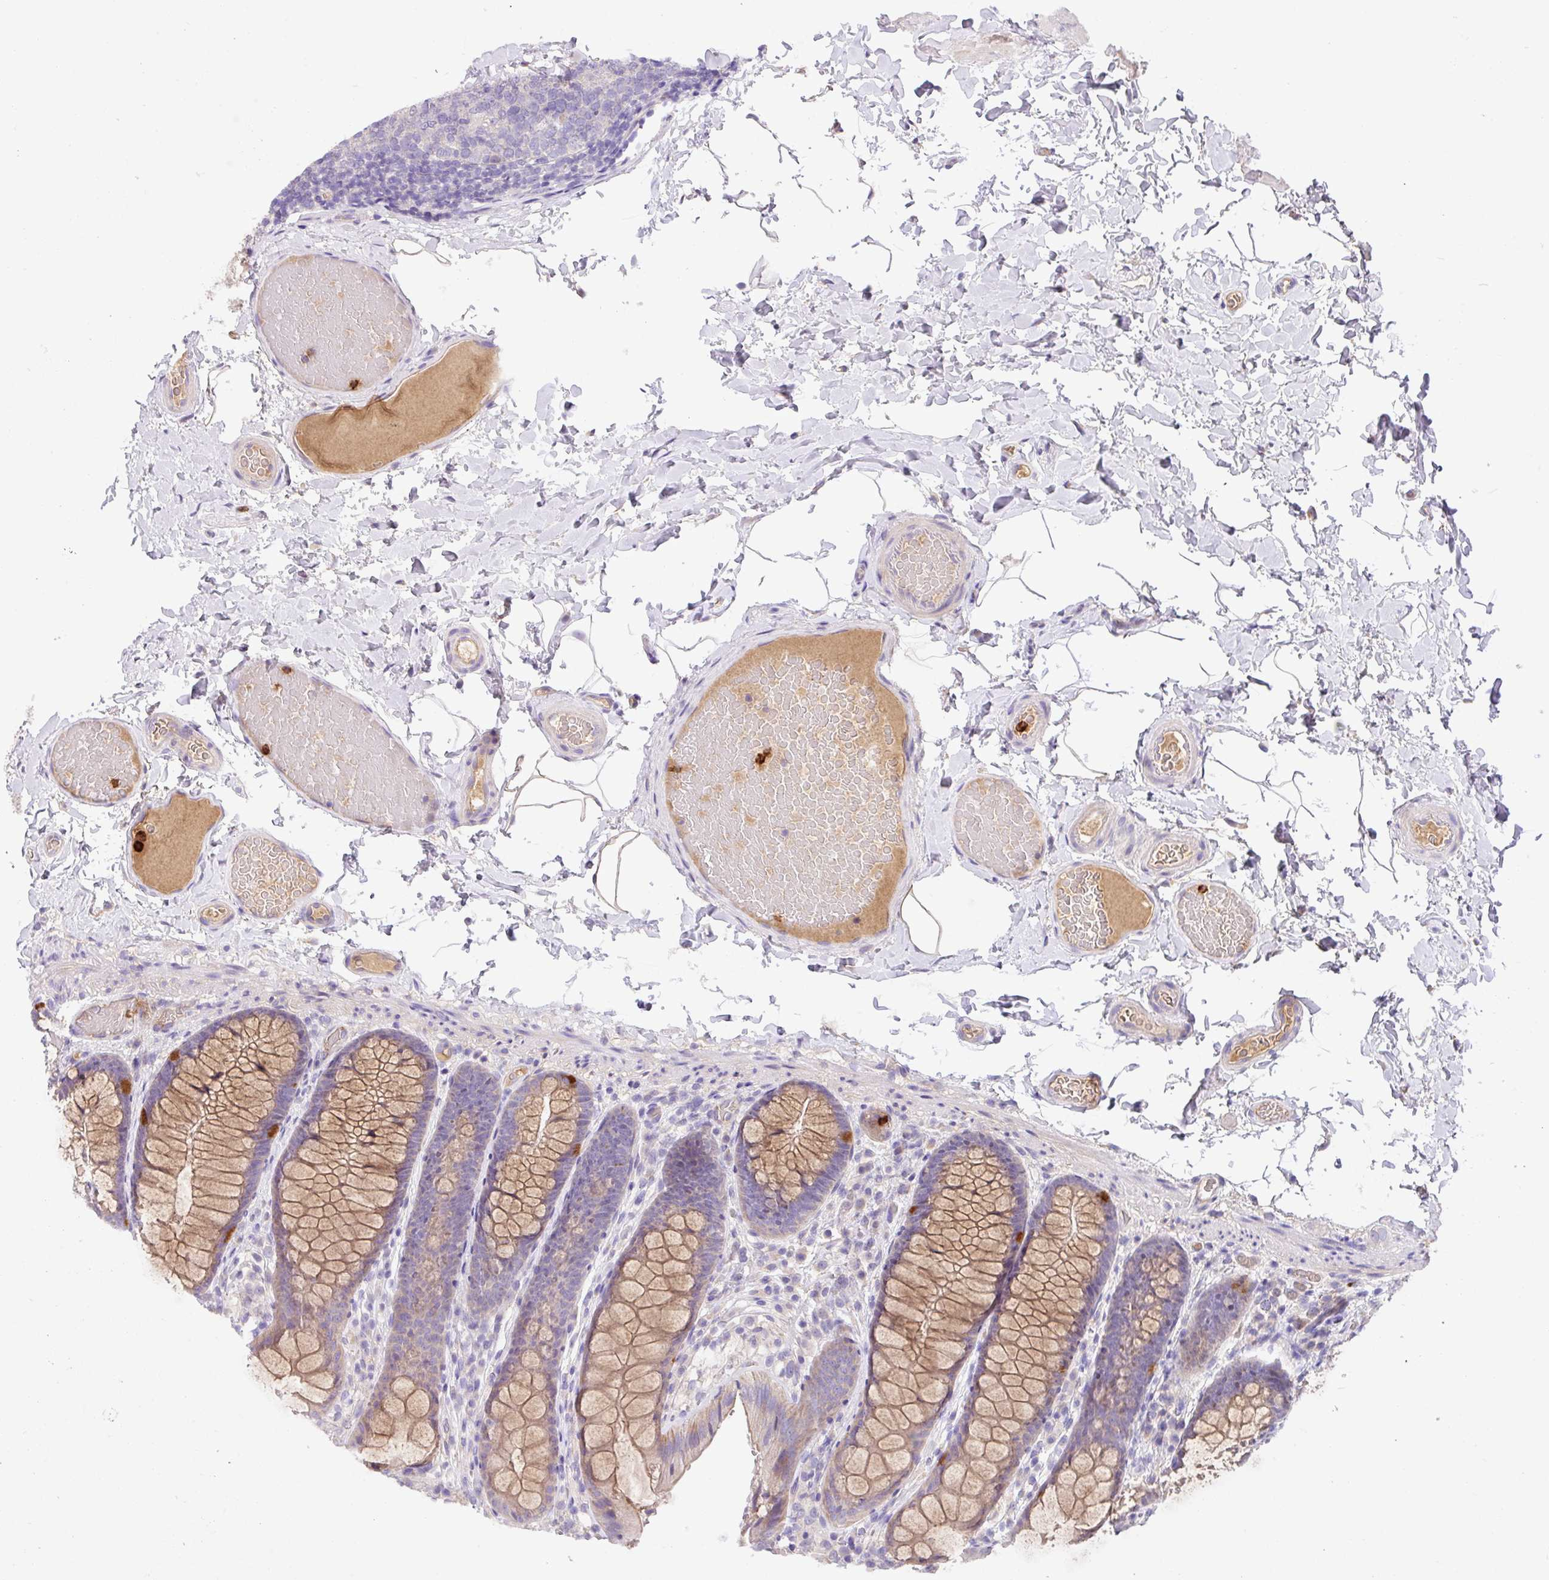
{"staining": {"intensity": "negative", "quantity": "none", "location": "none"}, "tissue": "colon", "cell_type": "Endothelial cells", "image_type": "normal", "snomed": [{"axis": "morphology", "description": "Normal tissue, NOS"}, {"axis": "topography", "description": "Colon"}], "caption": "Endothelial cells are negative for brown protein staining in unremarkable colon.", "gene": "CRISP3", "patient": {"sex": "male", "age": 46}}